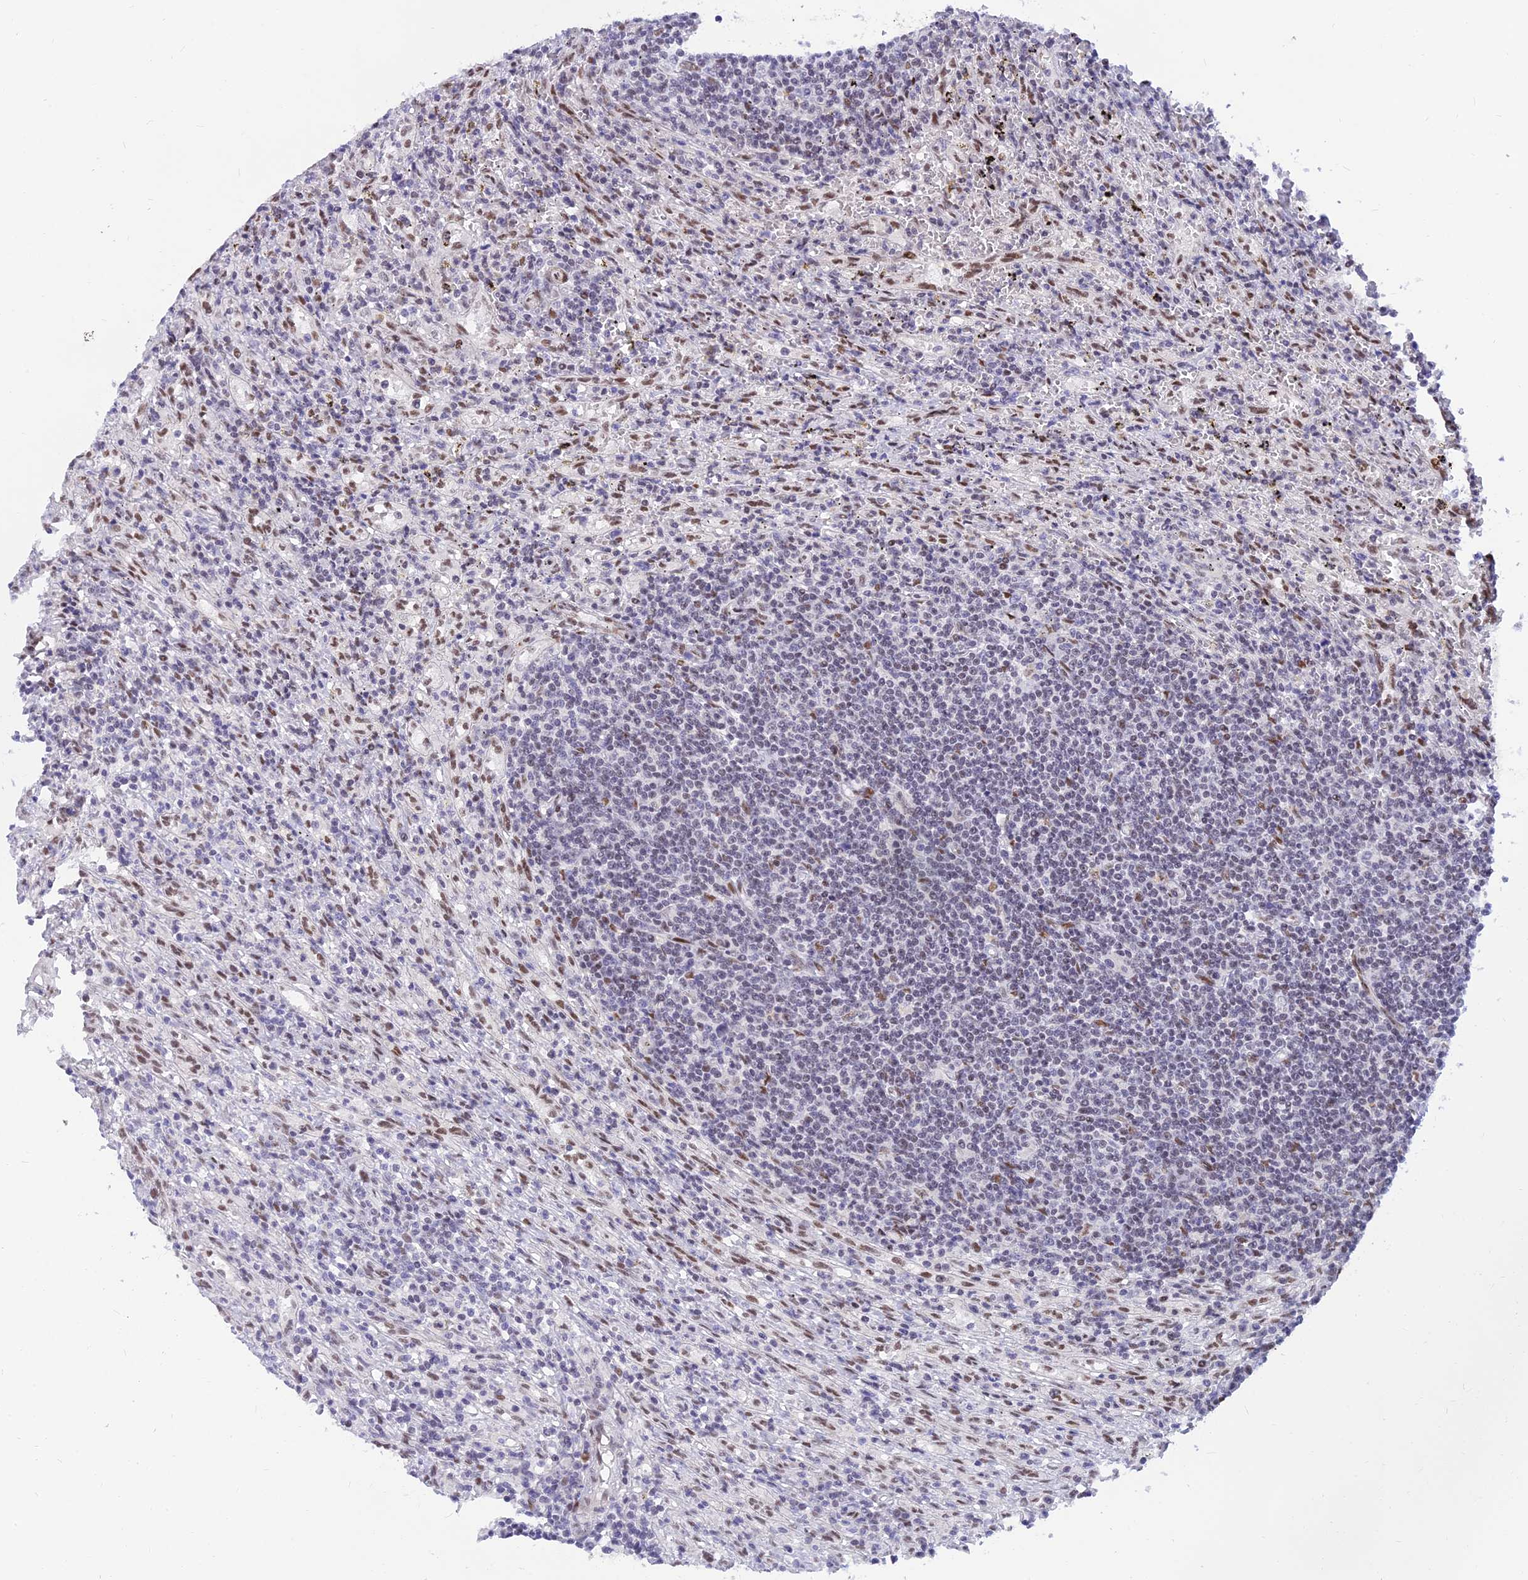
{"staining": {"intensity": "negative", "quantity": "none", "location": "none"}, "tissue": "lymphoma", "cell_type": "Tumor cells", "image_type": "cancer", "snomed": [{"axis": "morphology", "description": "Malignant lymphoma, non-Hodgkin's type, Low grade"}, {"axis": "topography", "description": "Spleen"}], "caption": "High power microscopy image of an immunohistochemistry (IHC) image of lymphoma, revealing no significant expression in tumor cells.", "gene": "CLK4", "patient": {"sex": "male", "age": 76}}